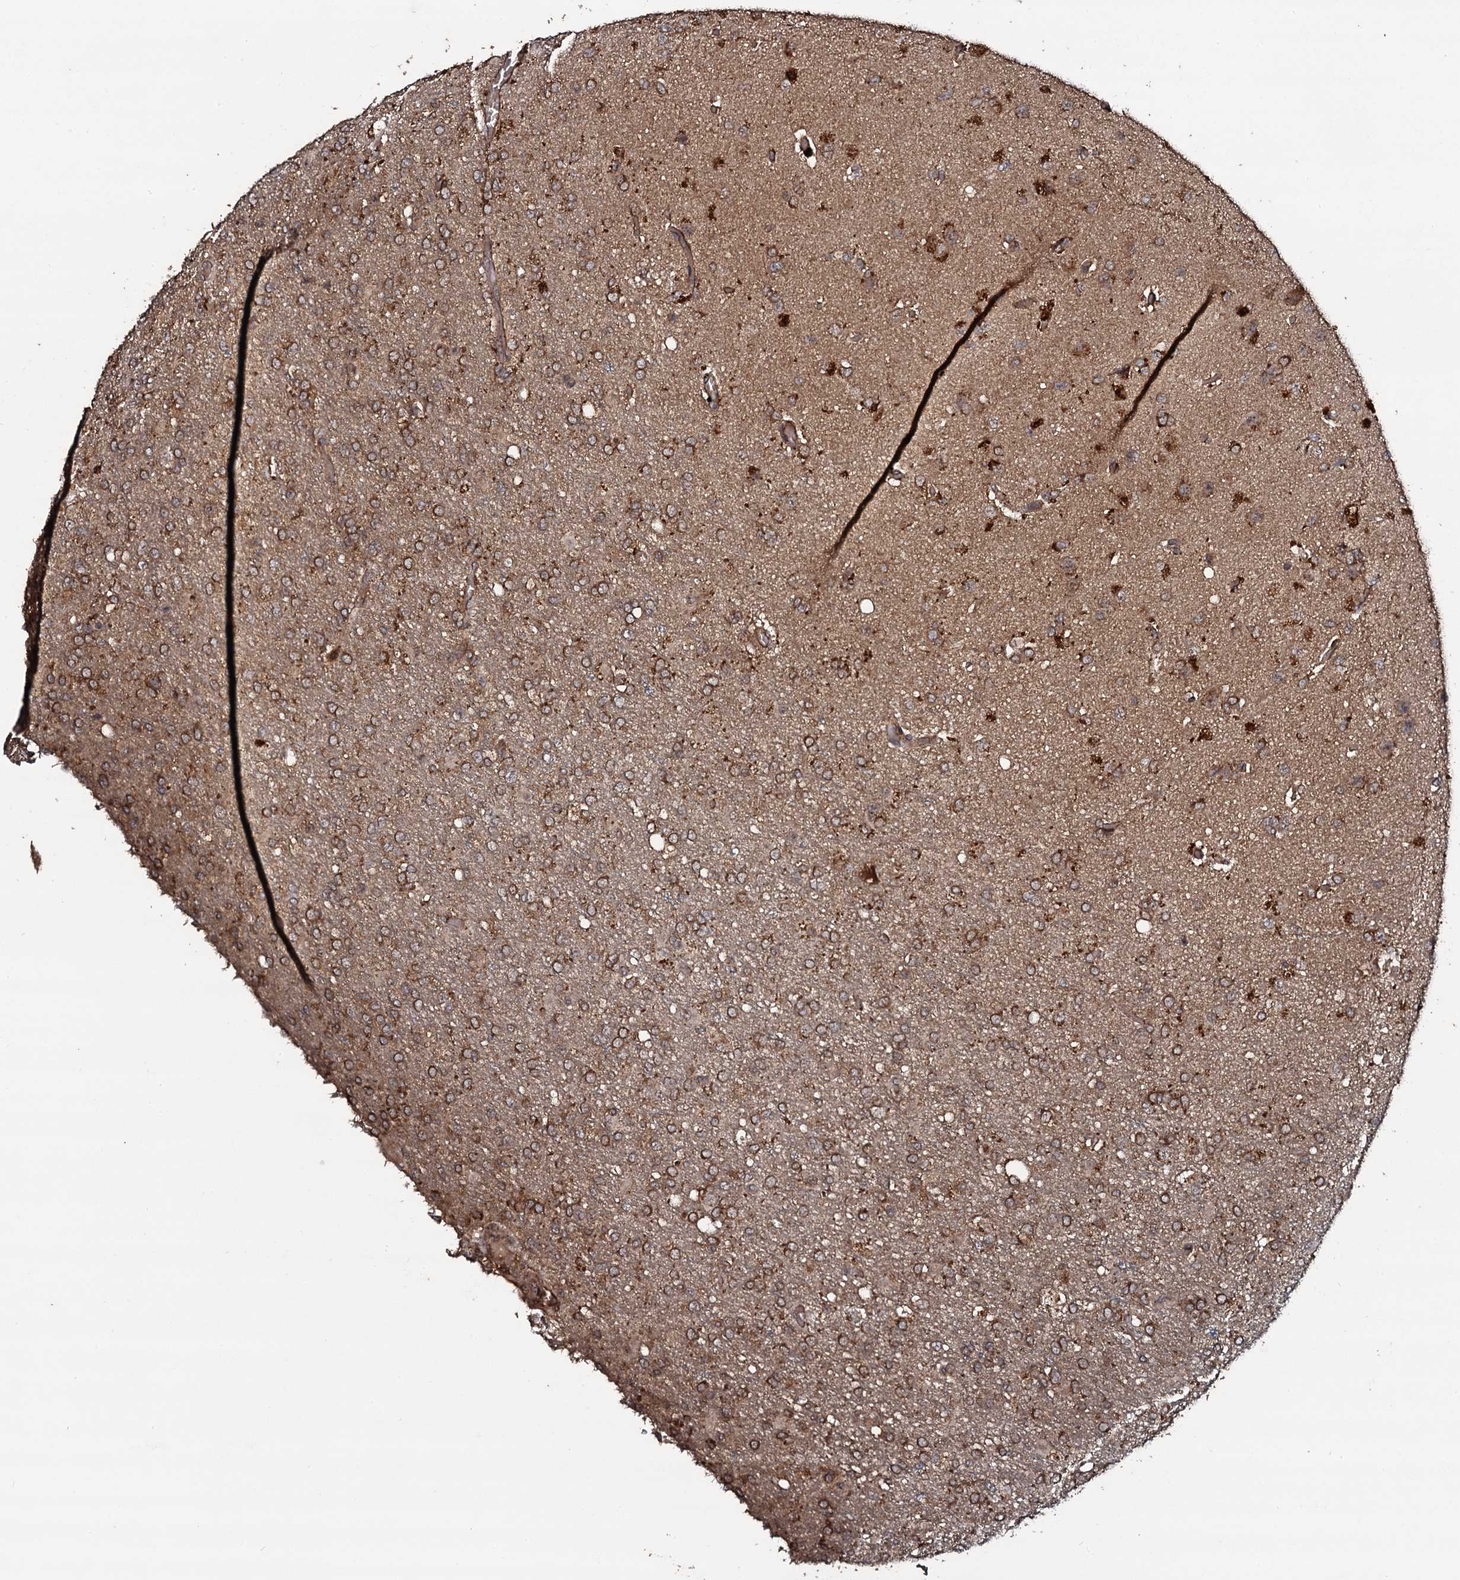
{"staining": {"intensity": "moderate", "quantity": ">75%", "location": "cytoplasmic/membranous"}, "tissue": "glioma", "cell_type": "Tumor cells", "image_type": "cancer", "snomed": [{"axis": "morphology", "description": "Glioma, malignant, High grade"}, {"axis": "topography", "description": "Brain"}], "caption": "Tumor cells reveal medium levels of moderate cytoplasmic/membranous staining in about >75% of cells in glioma.", "gene": "ADGRG3", "patient": {"sex": "female", "age": 74}}